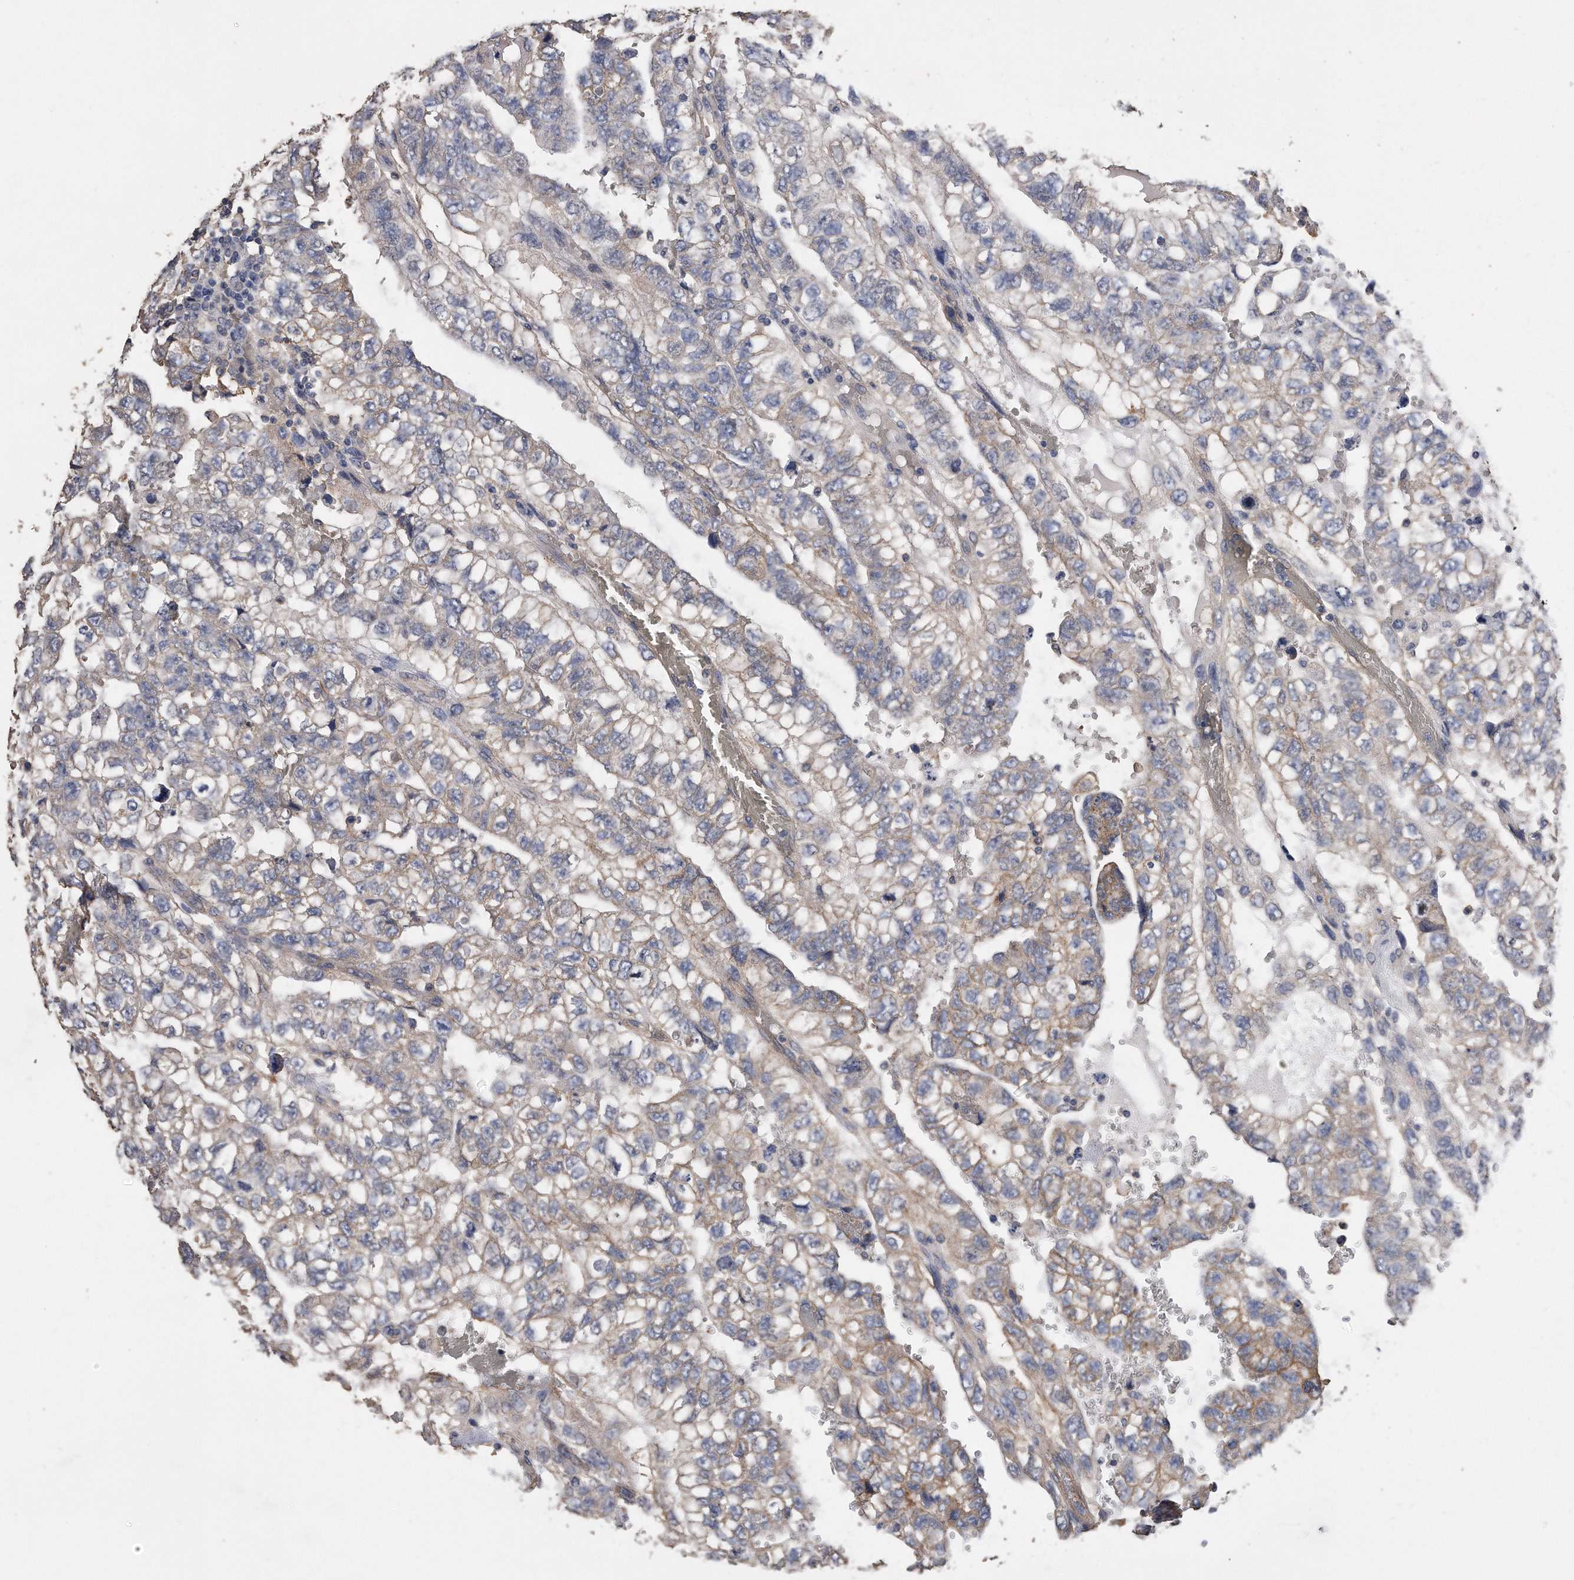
{"staining": {"intensity": "weak", "quantity": "25%-75%", "location": "cytoplasmic/membranous"}, "tissue": "testis cancer", "cell_type": "Tumor cells", "image_type": "cancer", "snomed": [{"axis": "morphology", "description": "Carcinoma, Embryonal, NOS"}, {"axis": "topography", "description": "Testis"}], "caption": "DAB immunohistochemical staining of human testis cancer exhibits weak cytoplasmic/membranous protein expression in approximately 25%-75% of tumor cells. (IHC, brightfield microscopy, high magnification).", "gene": "CDCP1", "patient": {"sex": "male", "age": 36}}